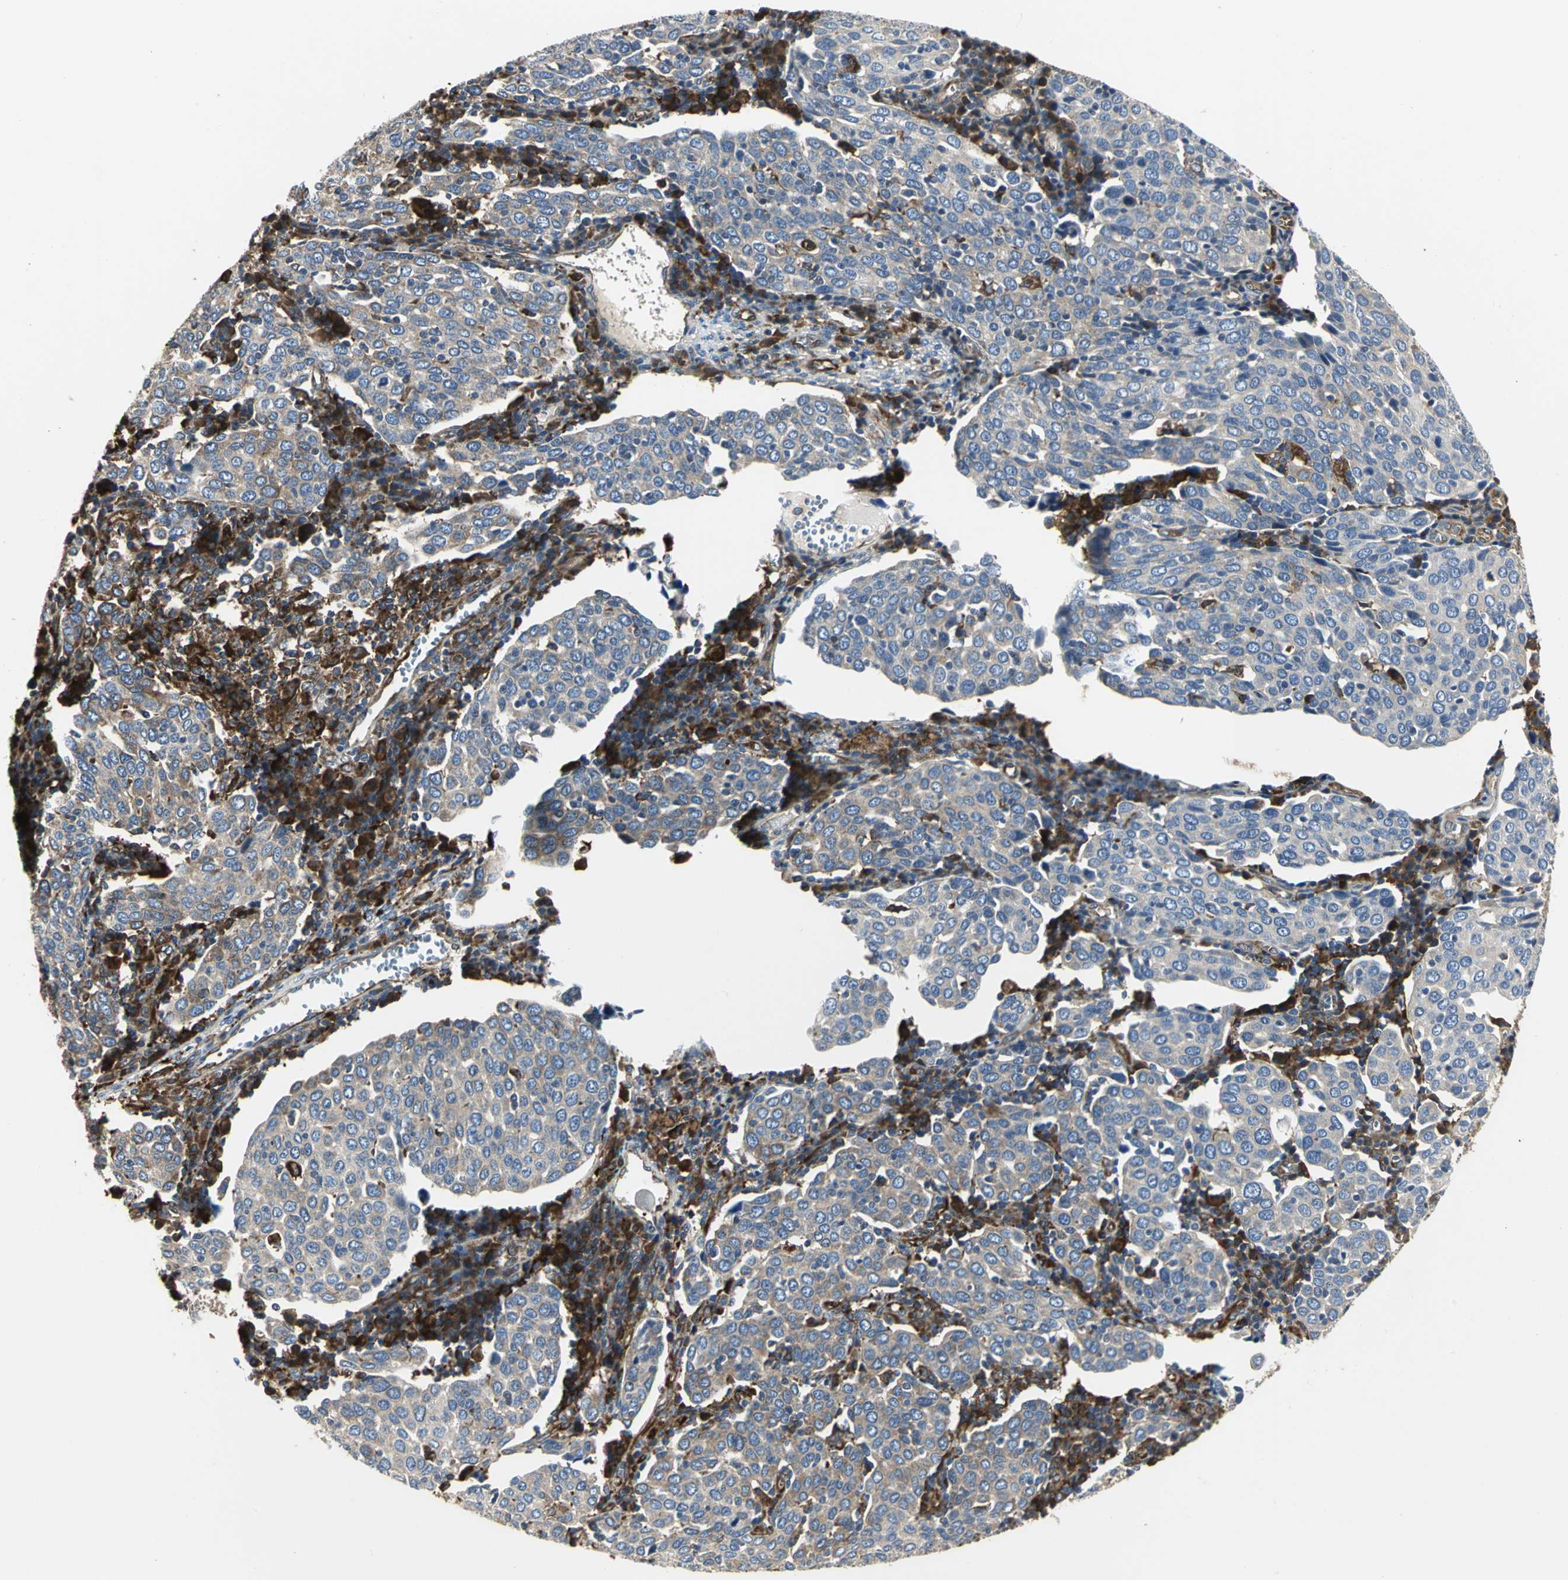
{"staining": {"intensity": "moderate", "quantity": ">75%", "location": "cytoplasmic/membranous"}, "tissue": "cervical cancer", "cell_type": "Tumor cells", "image_type": "cancer", "snomed": [{"axis": "morphology", "description": "Squamous cell carcinoma, NOS"}, {"axis": "topography", "description": "Cervix"}], "caption": "Human cervical cancer stained for a protein (brown) demonstrates moderate cytoplasmic/membranous positive staining in approximately >75% of tumor cells.", "gene": "CHRNB1", "patient": {"sex": "female", "age": 40}}